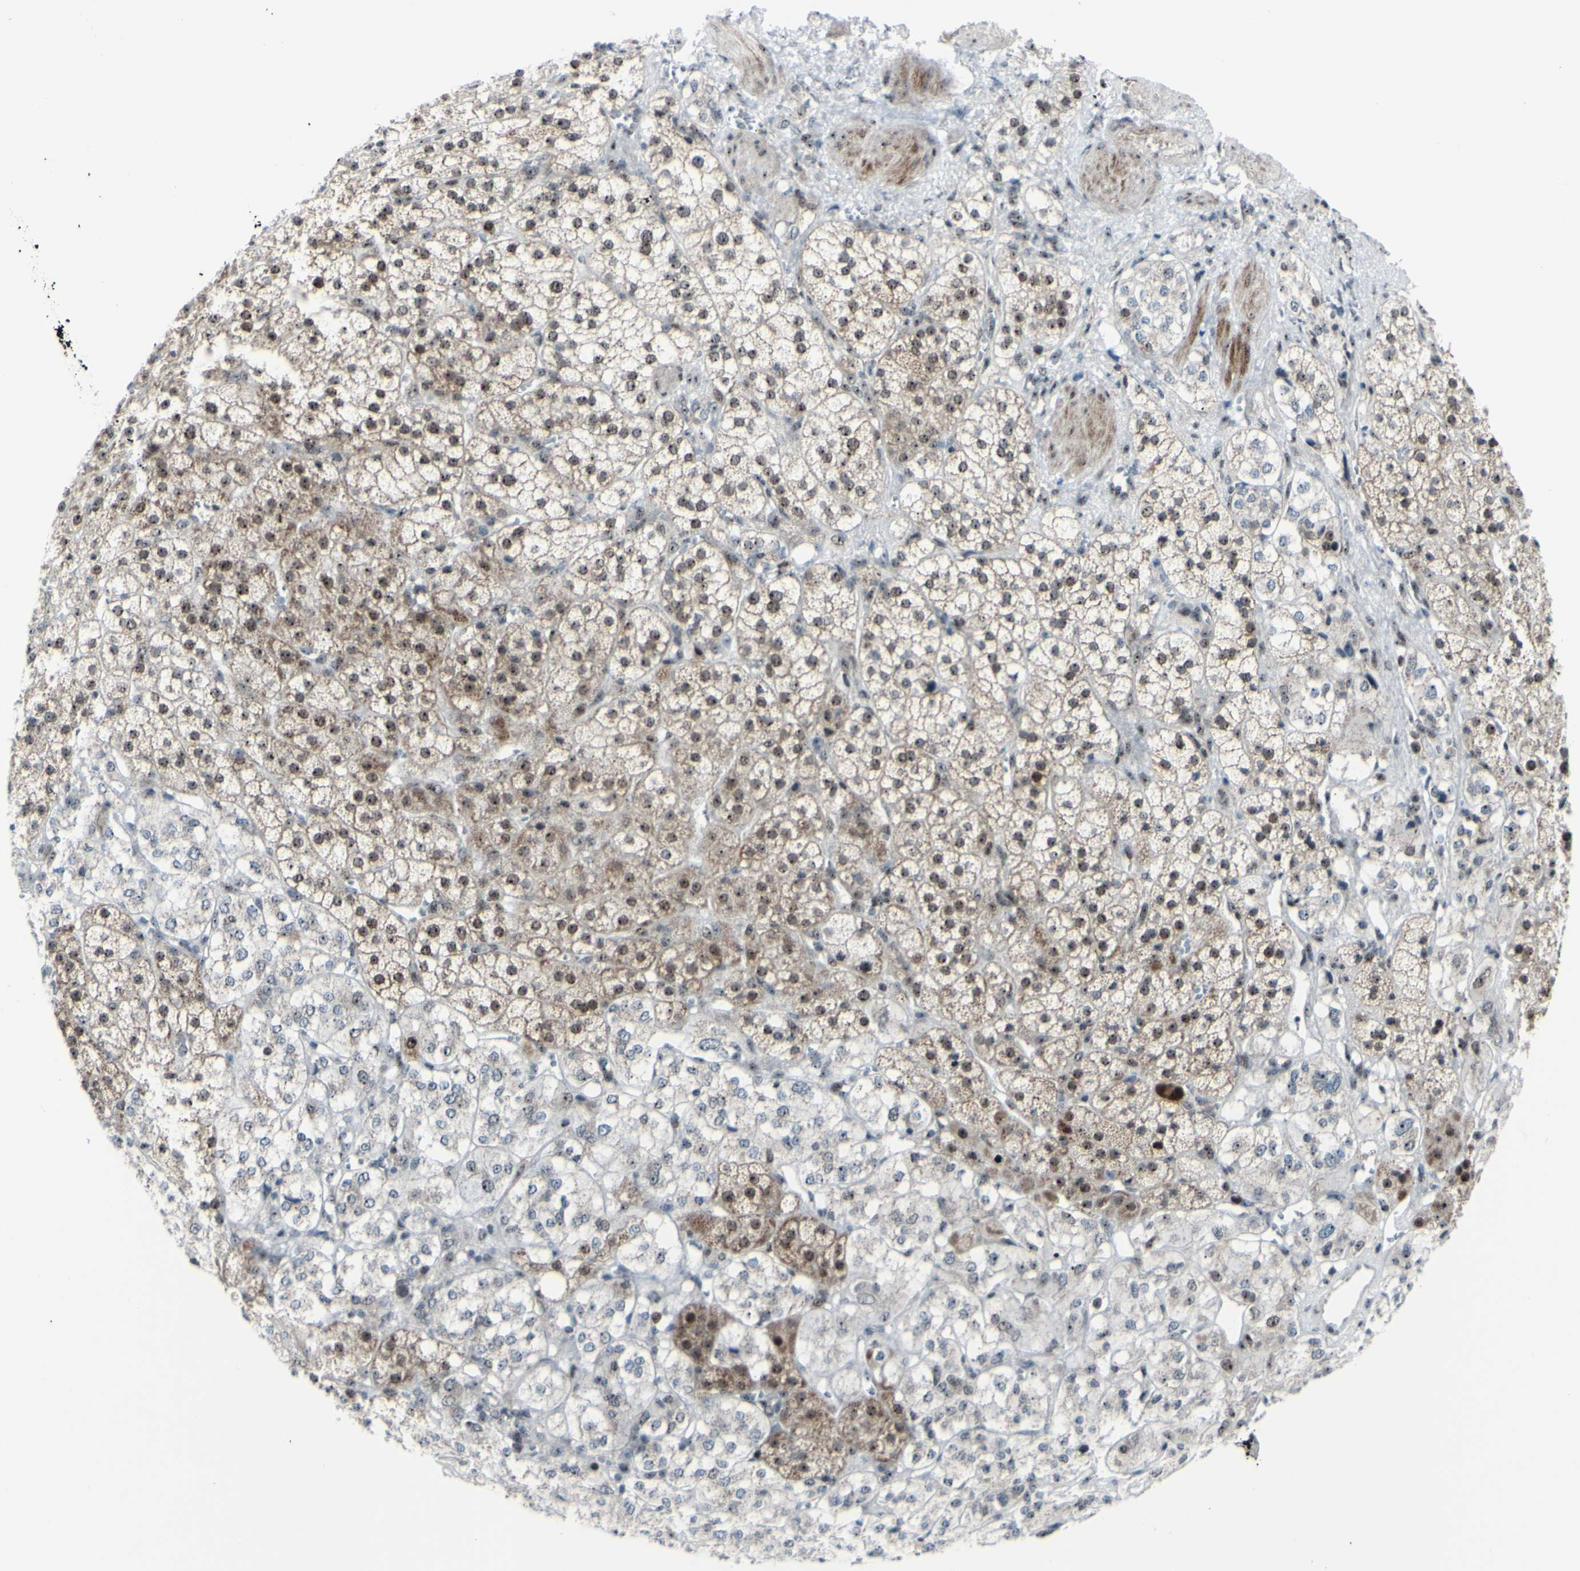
{"staining": {"intensity": "moderate", "quantity": ">75%", "location": "nuclear"}, "tissue": "adrenal gland", "cell_type": "Glandular cells", "image_type": "normal", "snomed": [{"axis": "morphology", "description": "Normal tissue, NOS"}, {"axis": "topography", "description": "Adrenal gland"}], "caption": "The micrograph shows staining of benign adrenal gland, revealing moderate nuclear protein staining (brown color) within glandular cells.", "gene": "POLR1A", "patient": {"sex": "male", "age": 56}}